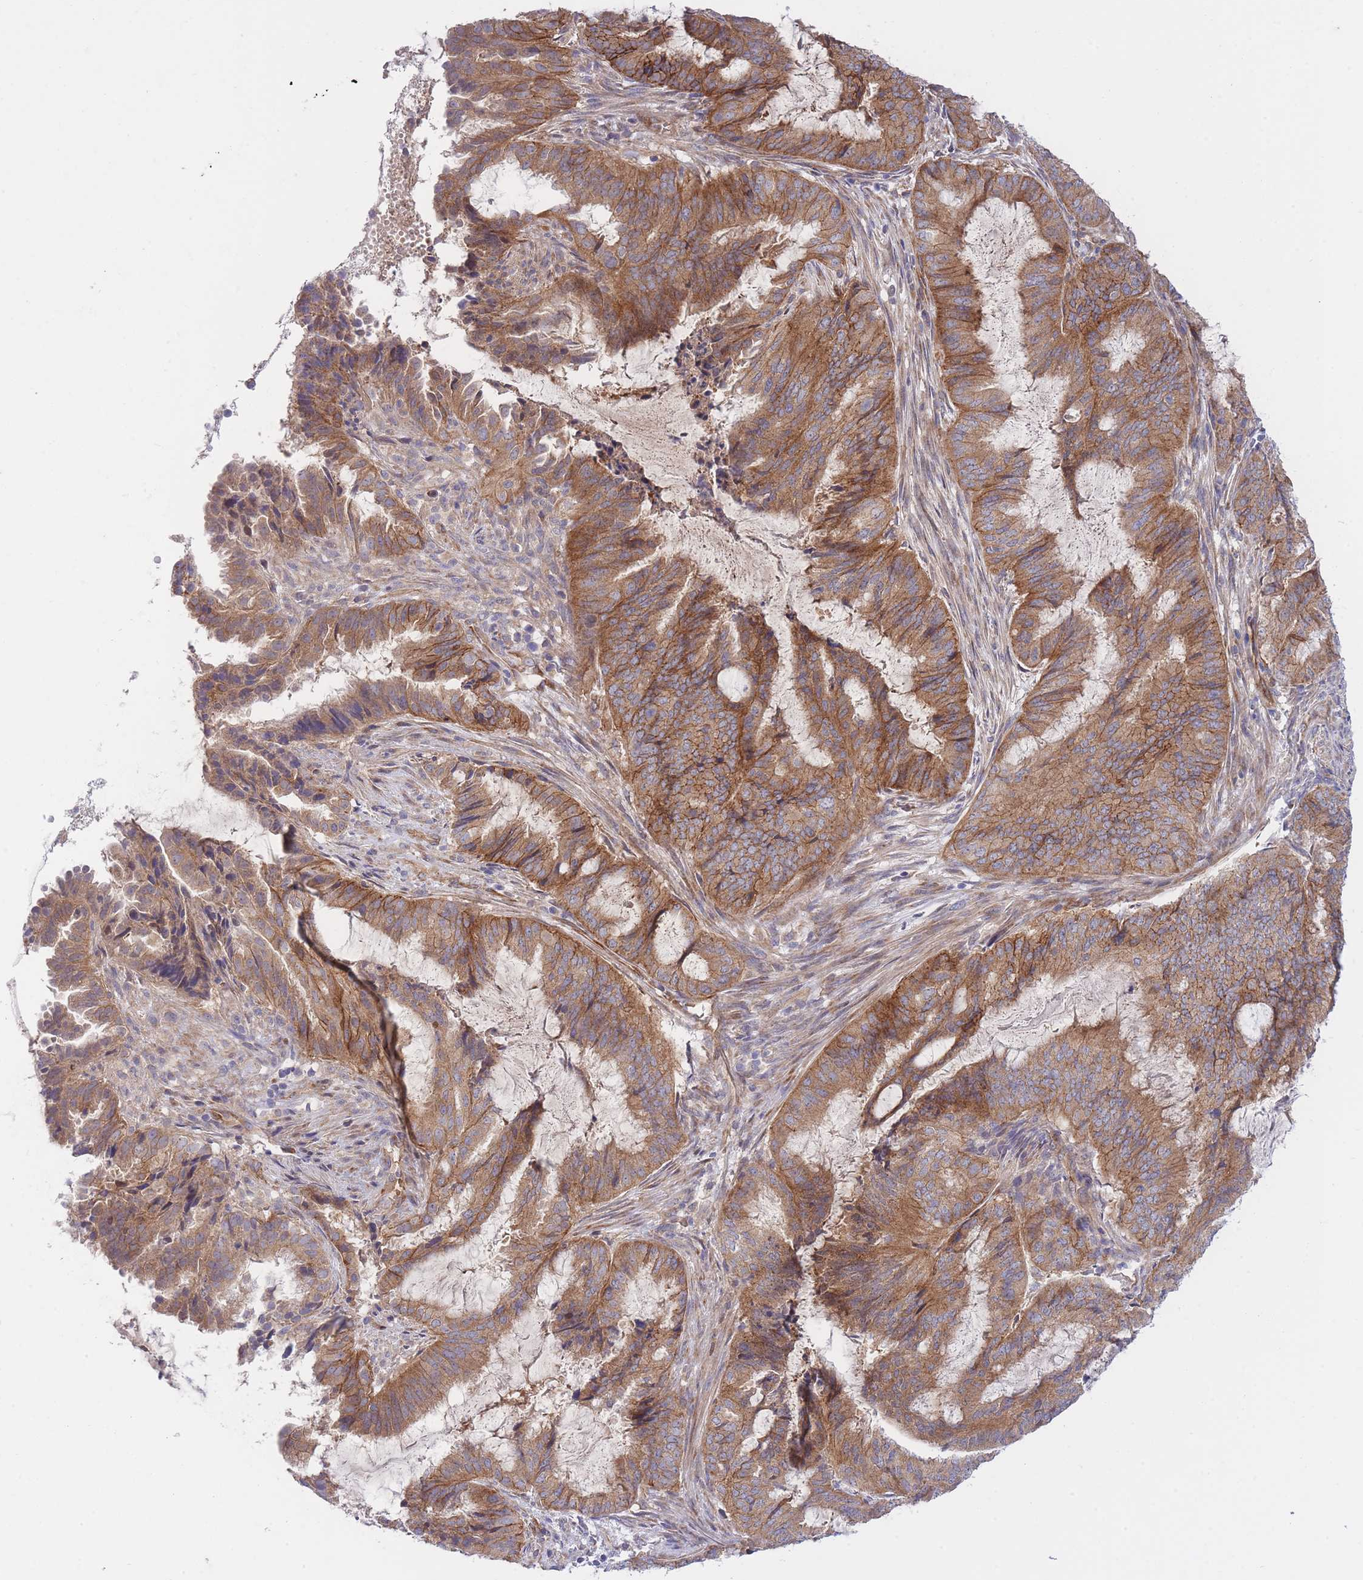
{"staining": {"intensity": "moderate", "quantity": ">75%", "location": "cytoplasmic/membranous"}, "tissue": "endometrial cancer", "cell_type": "Tumor cells", "image_type": "cancer", "snomed": [{"axis": "morphology", "description": "Adenocarcinoma, NOS"}, {"axis": "topography", "description": "Endometrium"}], "caption": "Endometrial cancer (adenocarcinoma) tissue reveals moderate cytoplasmic/membranous expression in approximately >75% of tumor cells, visualized by immunohistochemistry. Immunohistochemistry (ihc) stains the protein of interest in brown and the nuclei are stained blue.", "gene": "CHAC1", "patient": {"sex": "female", "age": 51}}